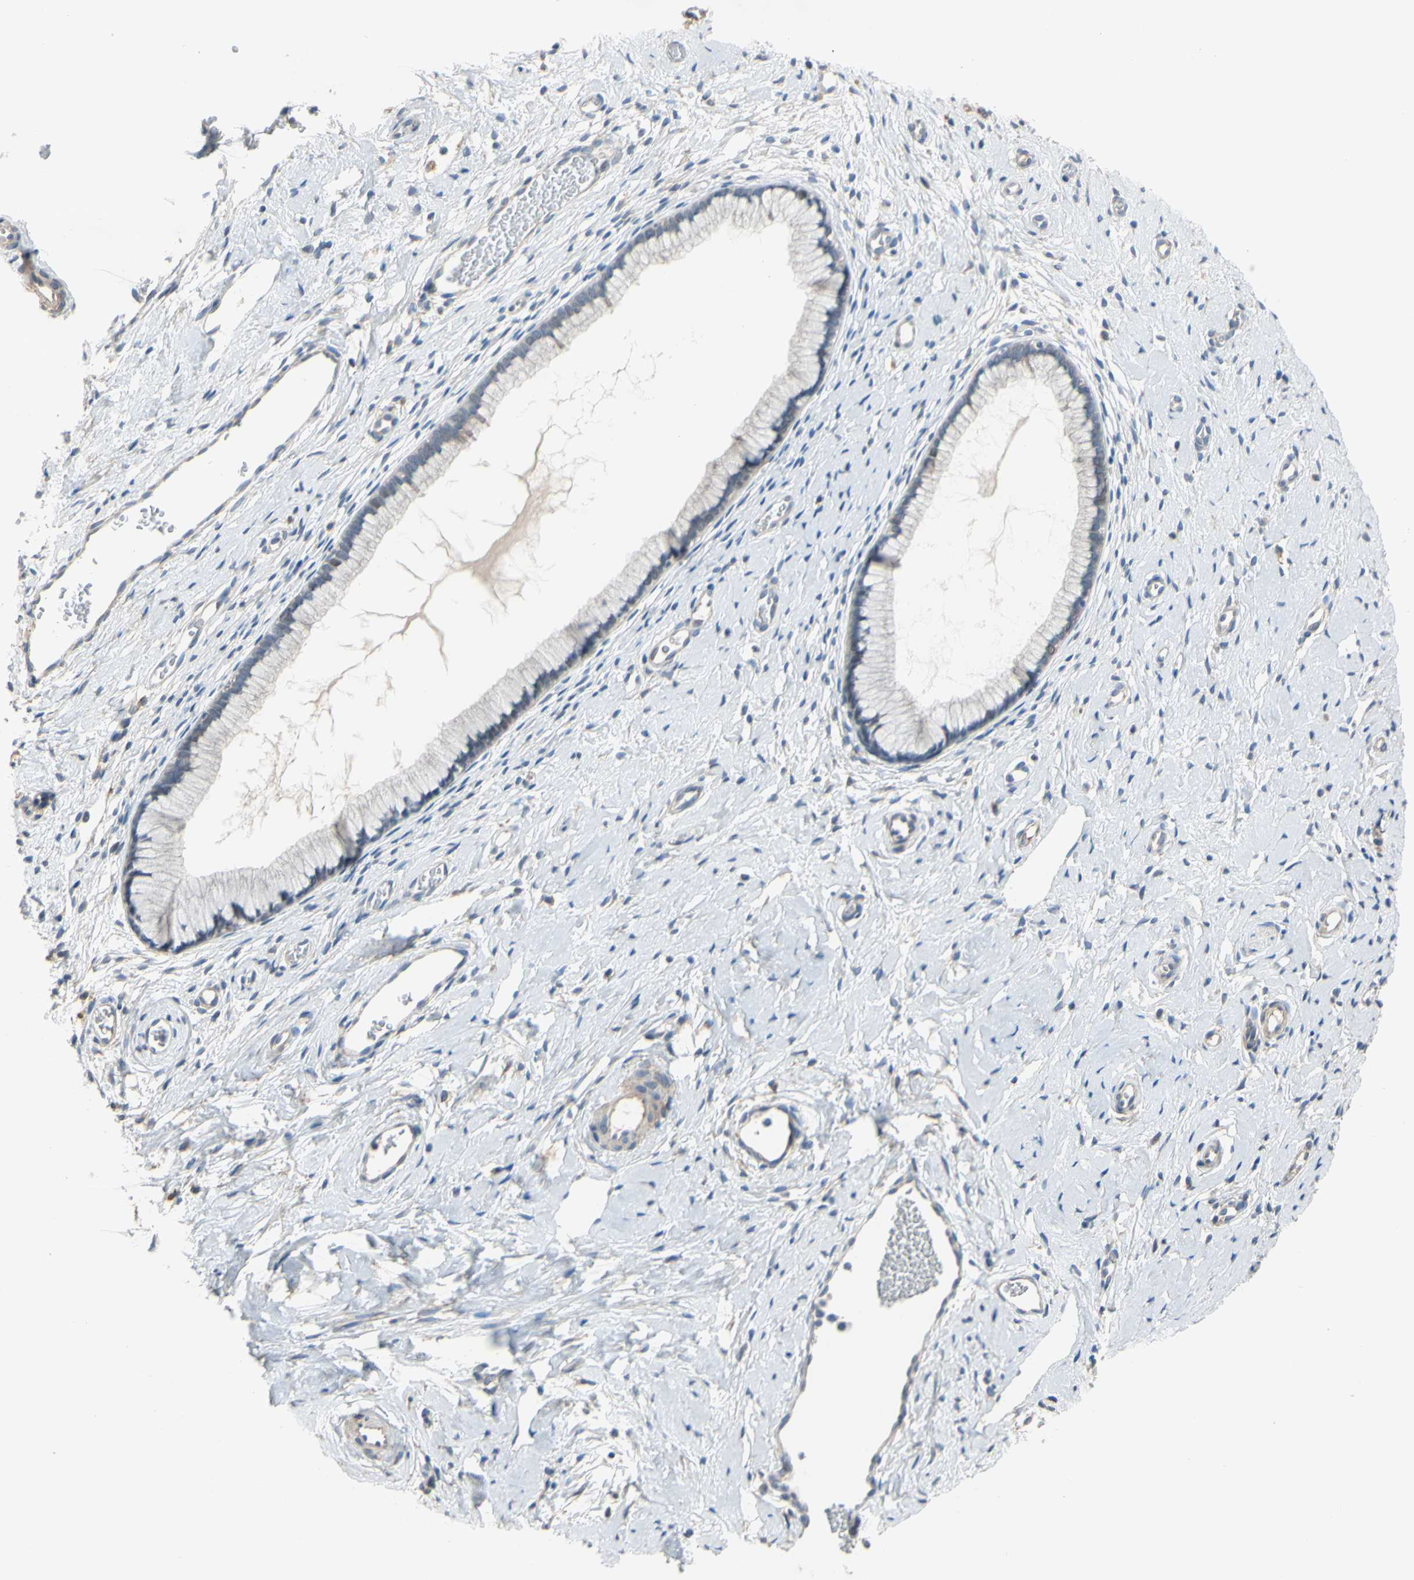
{"staining": {"intensity": "negative", "quantity": "none", "location": "none"}, "tissue": "cervix", "cell_type": "Glandular cells", "image_type": "normal", "snomed": [{"axis": "morphology", "description": "Normal tissue, NOS"}, {"axis": "topography", "description": "Cervix"}], "caption": "Immunohistochemistry histopathology image of normal cervix: cervix stained with DAB displays no significant protein expression in glandular cells. (DAB (3,3'-diaminobenzidine) immunohistochemistry (IHC), high magnification).", "gene": "LHX9", "patient": {"sex": "female", "age": 65}}